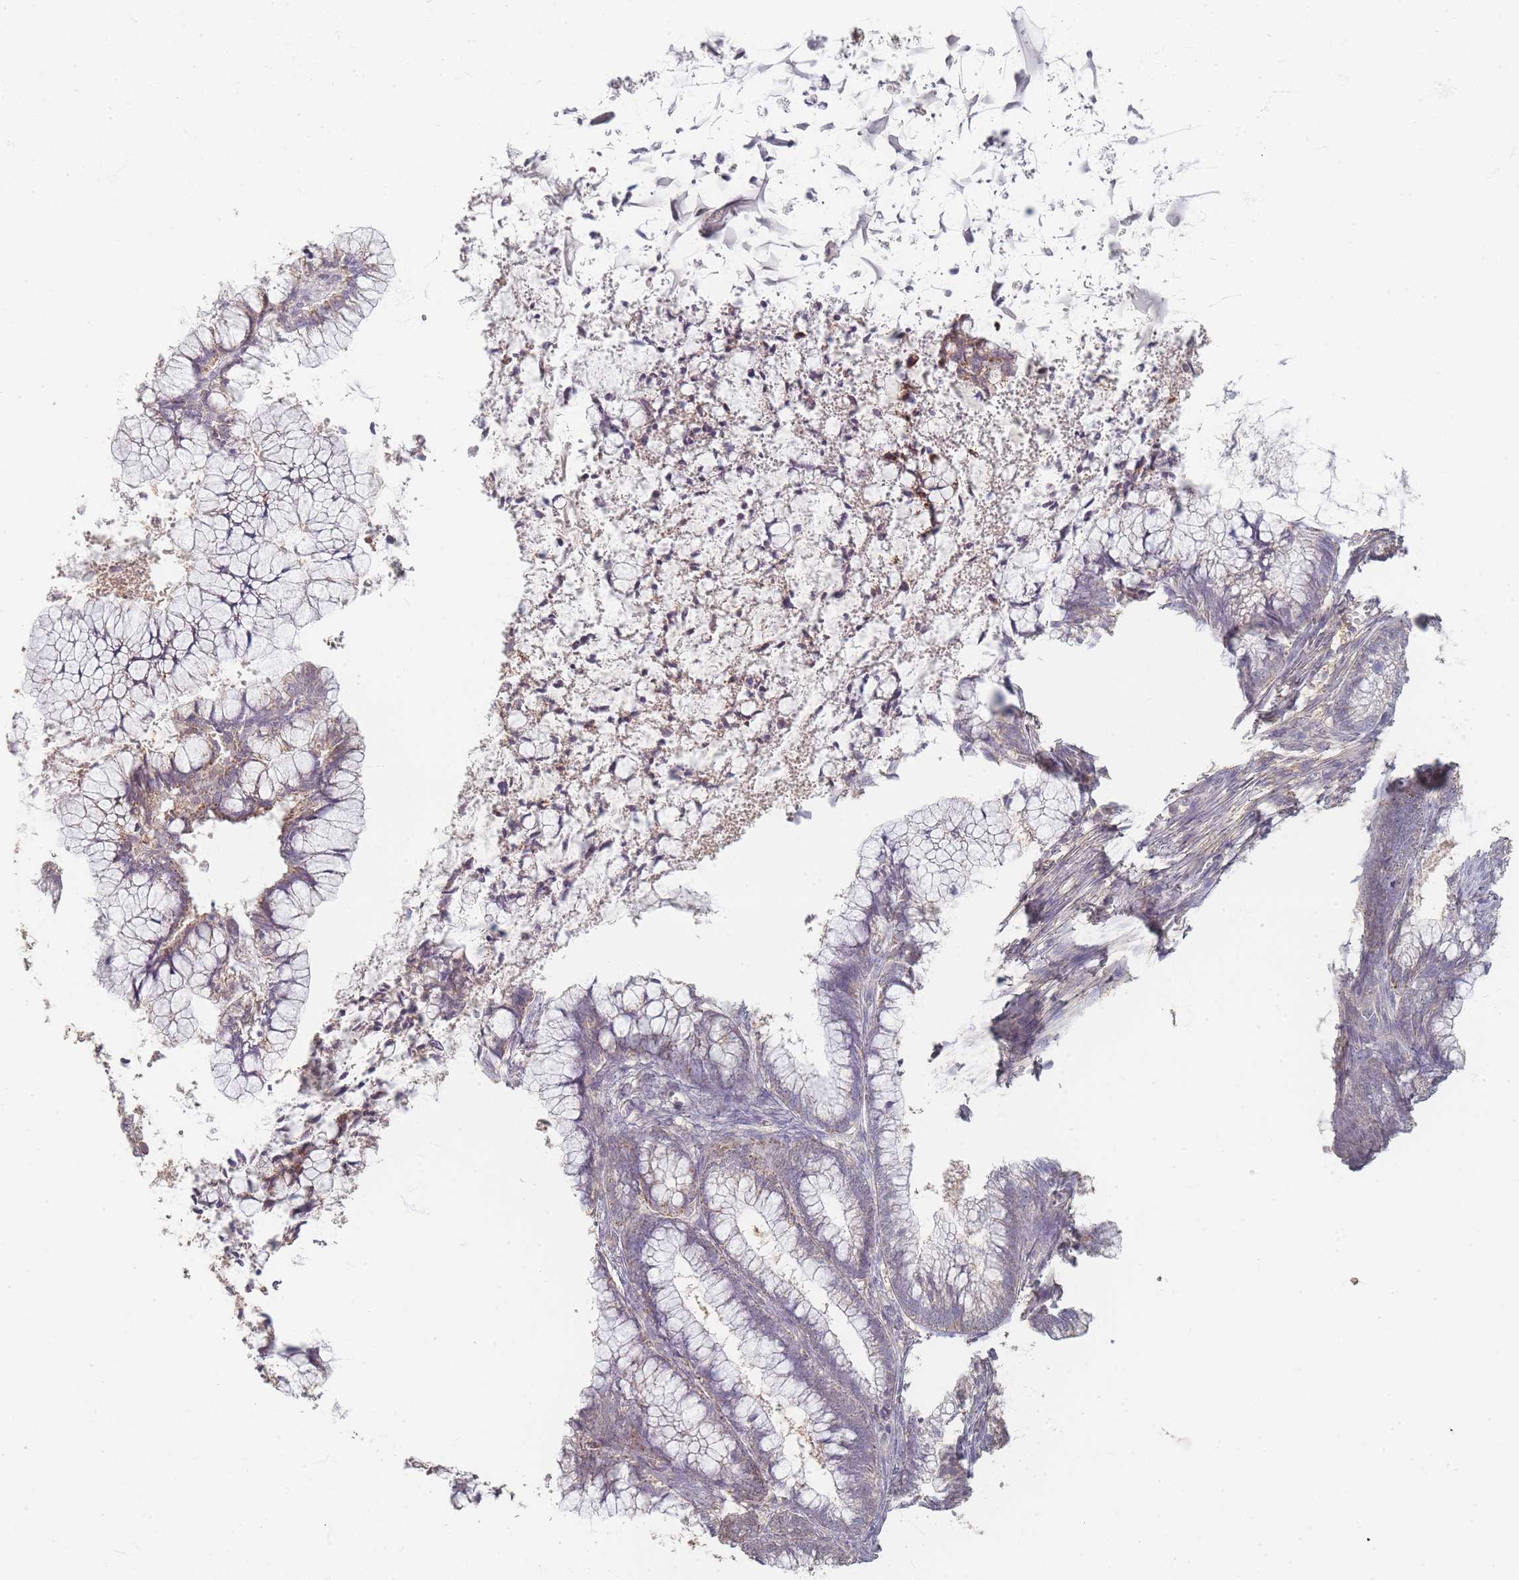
{"staining": {"intensity": "negative", "quantity": "none", "location": "none"}, "tissue": "cervical cancer", "cell_type": "Tumor cells", "image_type": "cancer", "snomed": [{"axis": "morphology", "description": "Adenocarcinoma, NOS"}, {"axis": "topography", "description": "Cervix"}], "caption": "The image reveals no significant positivity in tumor cells of cervical adenocarcinoma.", "gene": "RFTN1", "patient": {"sex": "female", "age": 44}}